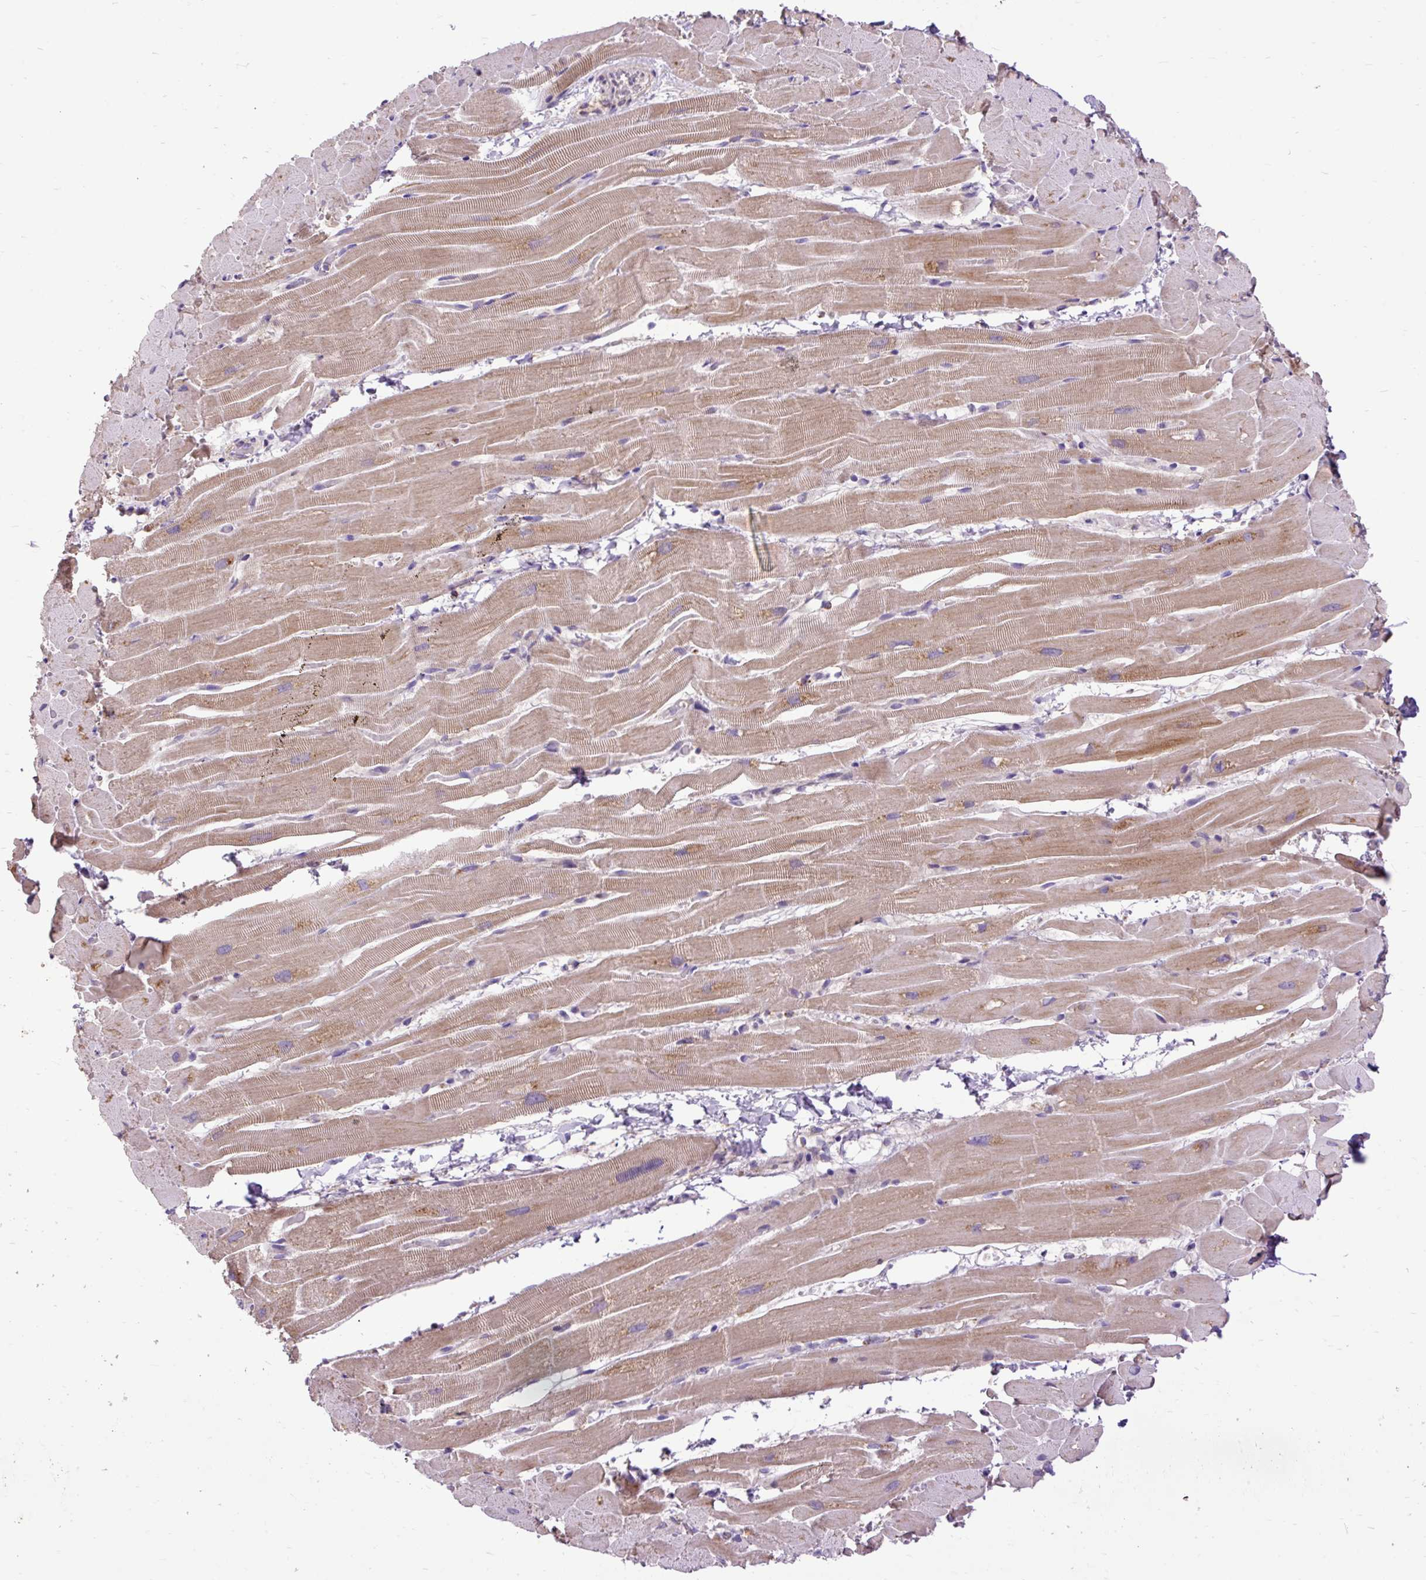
{"staining": {"intensity": "moderate", "quantity": ">75%", "location": "cytoplasmic/membranous"}, "tissue": "heart muscle", "cell_type": "Cardiomyocytes", "image_type": "normal", "snomed": [{"axis": "morphology", "description": "Normal tissue, NOS"}, {"axis": "topography", "description": "Heart"}], "caption": "Immunohistochemical staining of normal heart muscle displays >75% levels of moderate cytoplasmic/membranous protein positivity in about >75% of cardiomyocytes.", "gene": "TOMM40", "patient": {"sex": "male", "age": 37}}